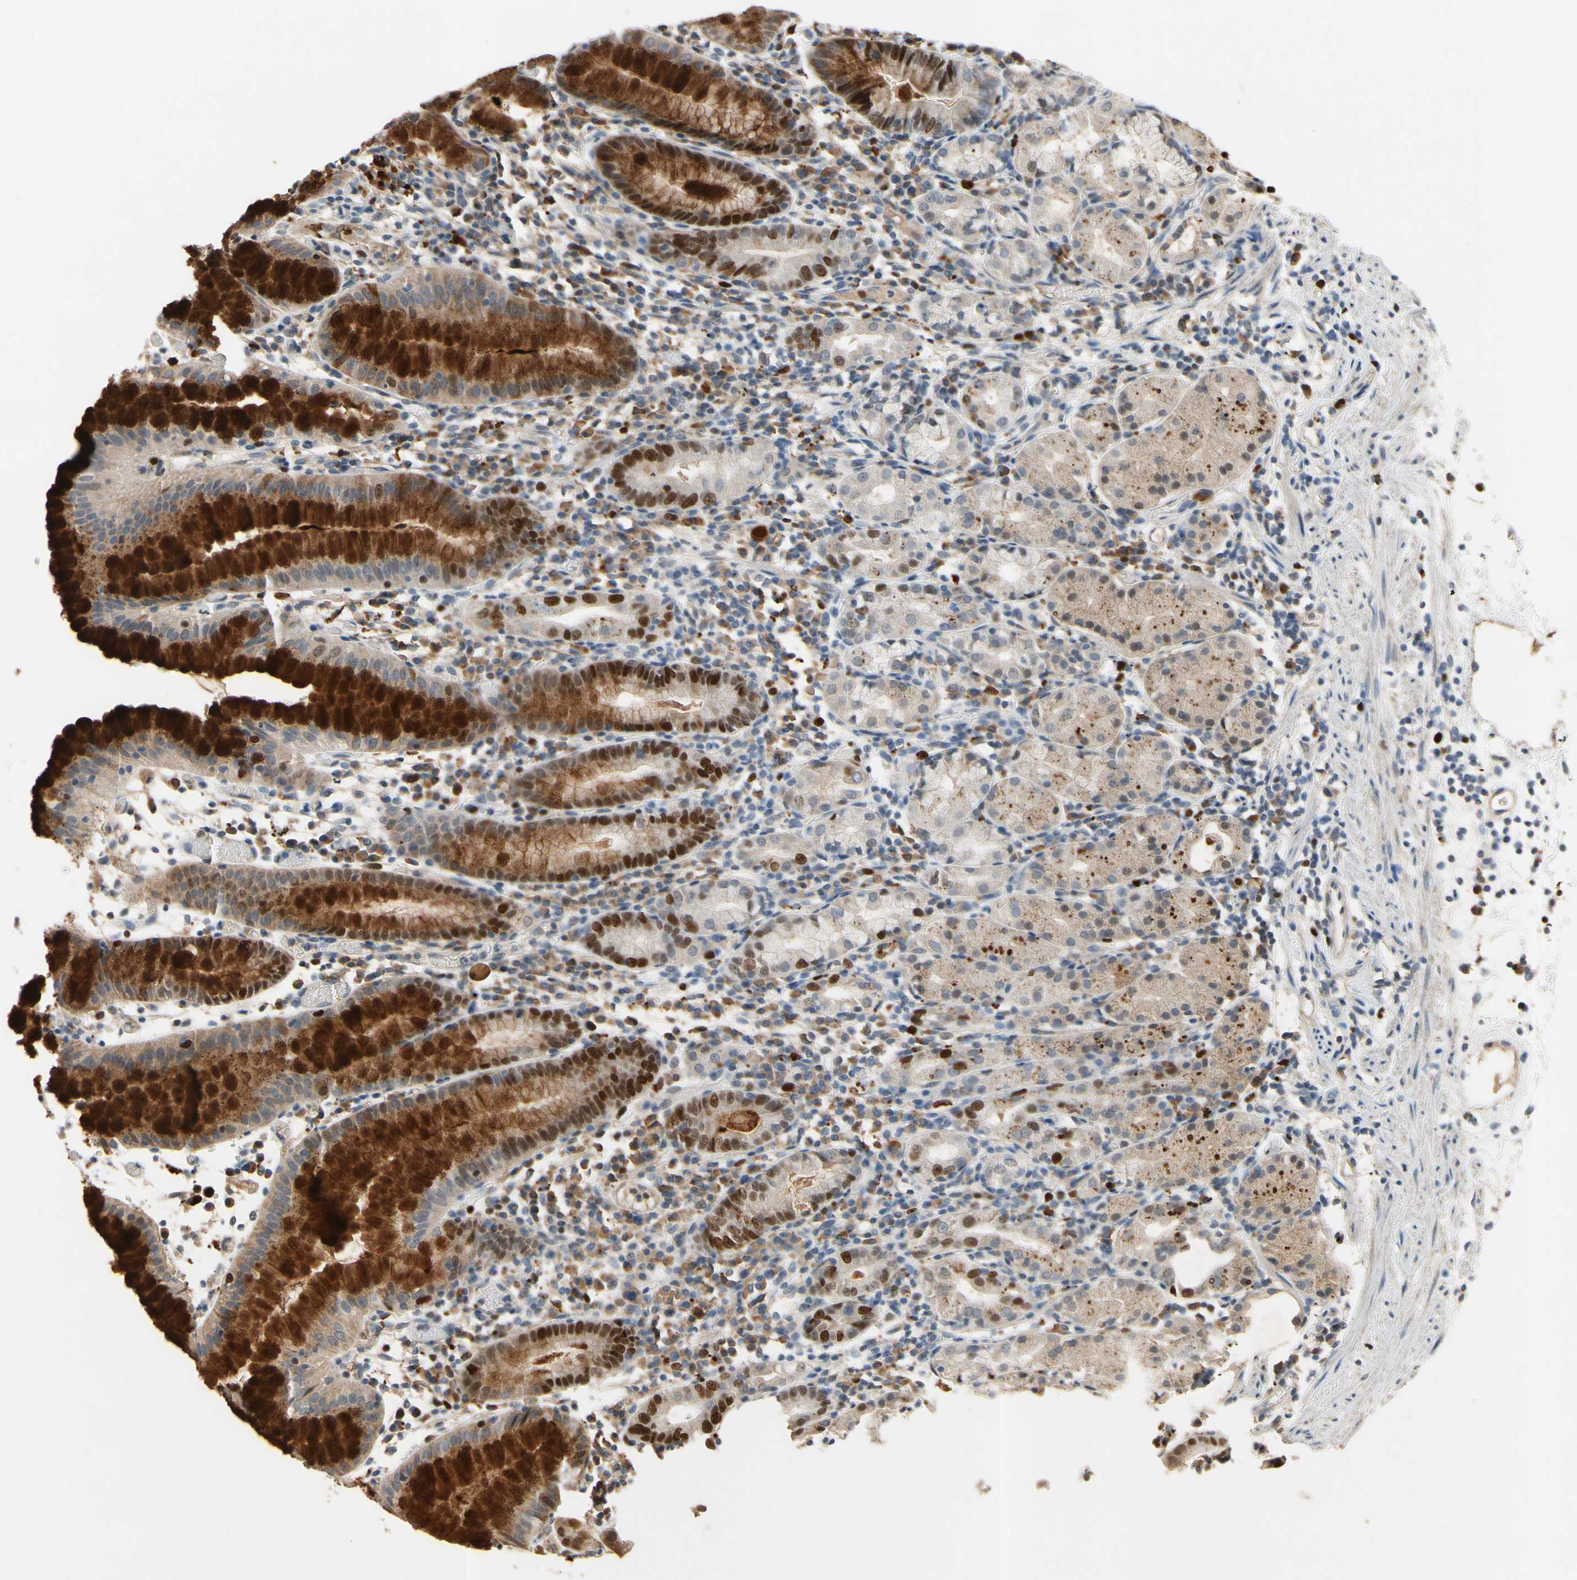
{"staining": {"intensity": "strong", "quantity": "<25%", "location": "cytoplasmic/membranous,nuclear"}, "tissue": "stomach", "cell_type": "Glandular cells", "image_type": "normal", "snomed": [{"axis": "morphology", "description": "Normal tissue, NOS"}, {"axis": "topography", "description": "Stomach"}, {"axis": "topography", "description": "Stomach, lower"}], "caption": "Stomach stained with a brown dye shows strong cytoplasmic/membranous,nuclear positive expression in about <25% of glandular cells.", "gene": "ZKSCAN3", "patient": {"sex": "female", "age": 75}}